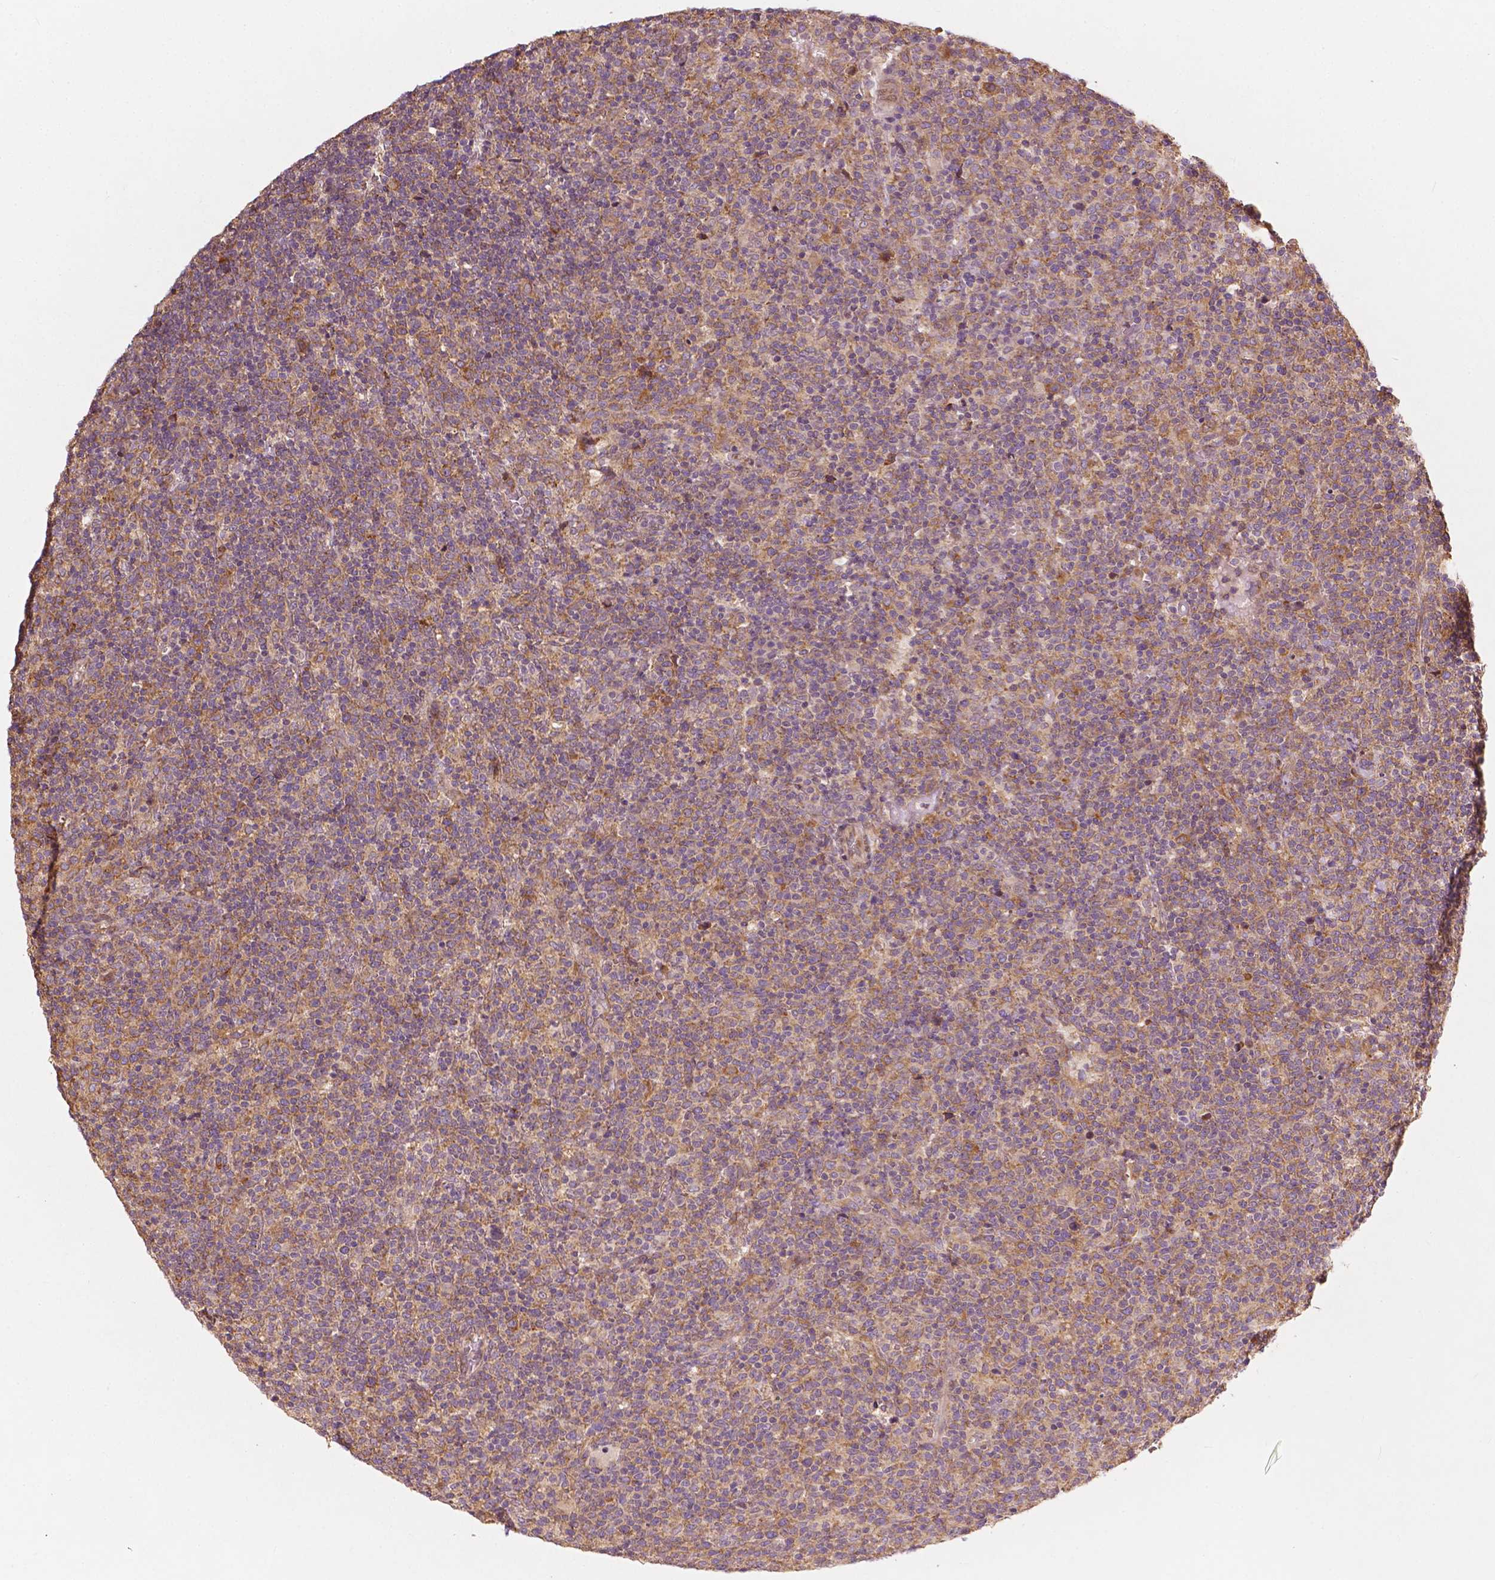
{"staining": {"intensity": "weak", "quantity": "25%-75%", "location": "cytoplasmic/membranous"}, "tissue": "lymphoma", "cell_type": "Tumor cells", "image_type": "cancer", "snomed": [{"axis": "morphology", "description": "Malignant lymphoma, non-Hodgkin's type, High grade"}, {"axis": "topography", "description": "Lymph node"}], "caption": "There is low levels of weak cytoplasmic/membranous positivity in tumor cells of lymphoma, as demonstrated by immunohistochemical staining (brown color).", "gene": "G3BP1", "patient": {"sex": "male", "age": 61}}